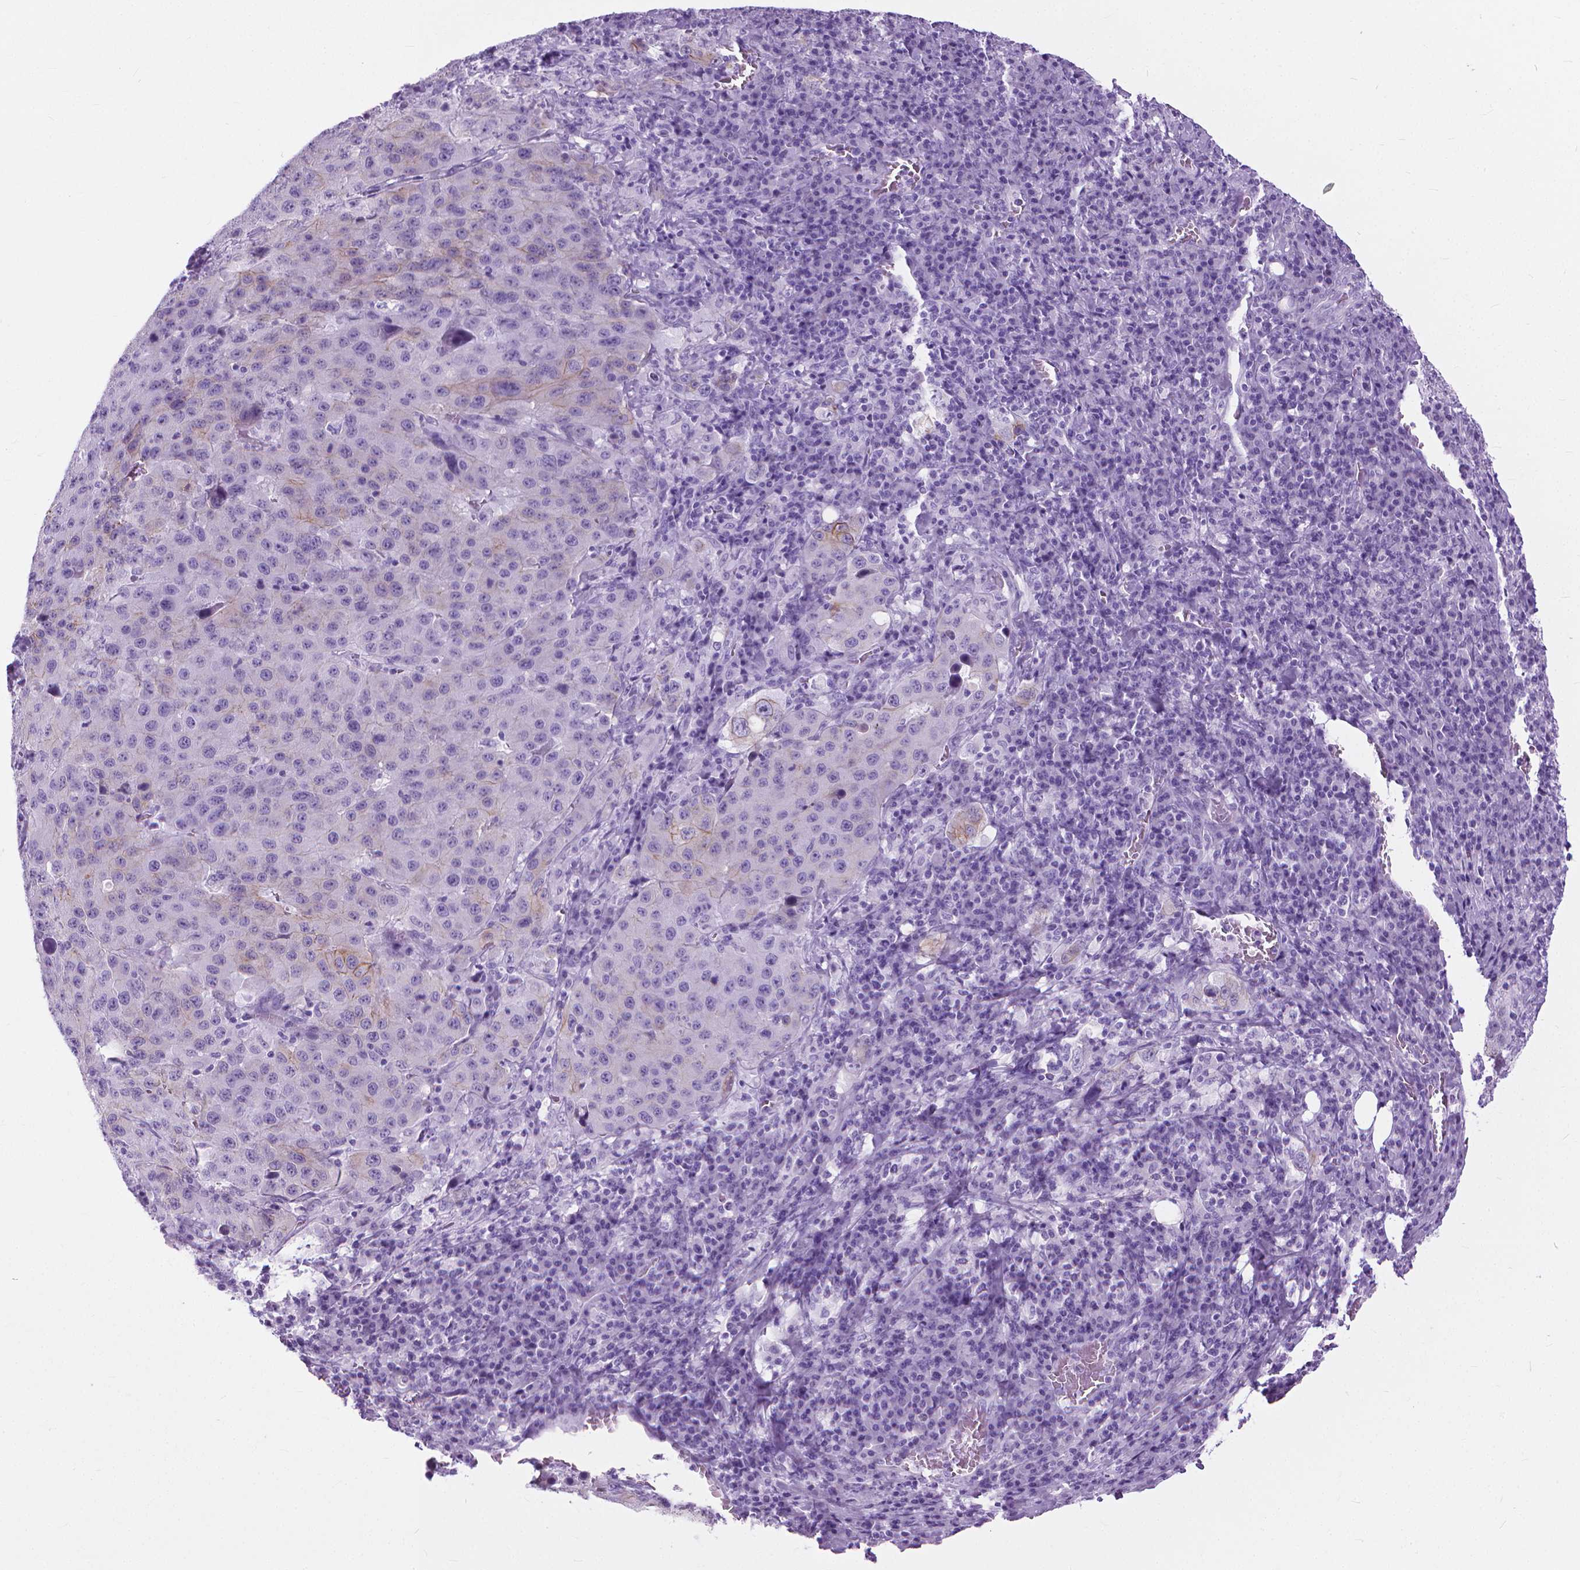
{"staining": {"intensity": "moderate", "quantity": "<25%", "location": "cytoplasmic/membranous"}, "tissue": "stomach cancer", "cell_type": "Tumor cells", "image_type": "cancer", "snomed": [{"axis": "morphology", "description": "Adenocarcinoma, NOS"}, {"axis": "topography", "description": "Stomach"}], "caption": "Tumor cells show moderate cytoplasmic/membranous staining in approximately <25% of cells in stomach cancer. The staining was performed using DAB to visualize the protein expression in brown, while the nuclei were stained in blue with hematoxylin (Magnification: 20x).", "gene": "HTR2B", "patient": {"sex": "male", "age": 71}}